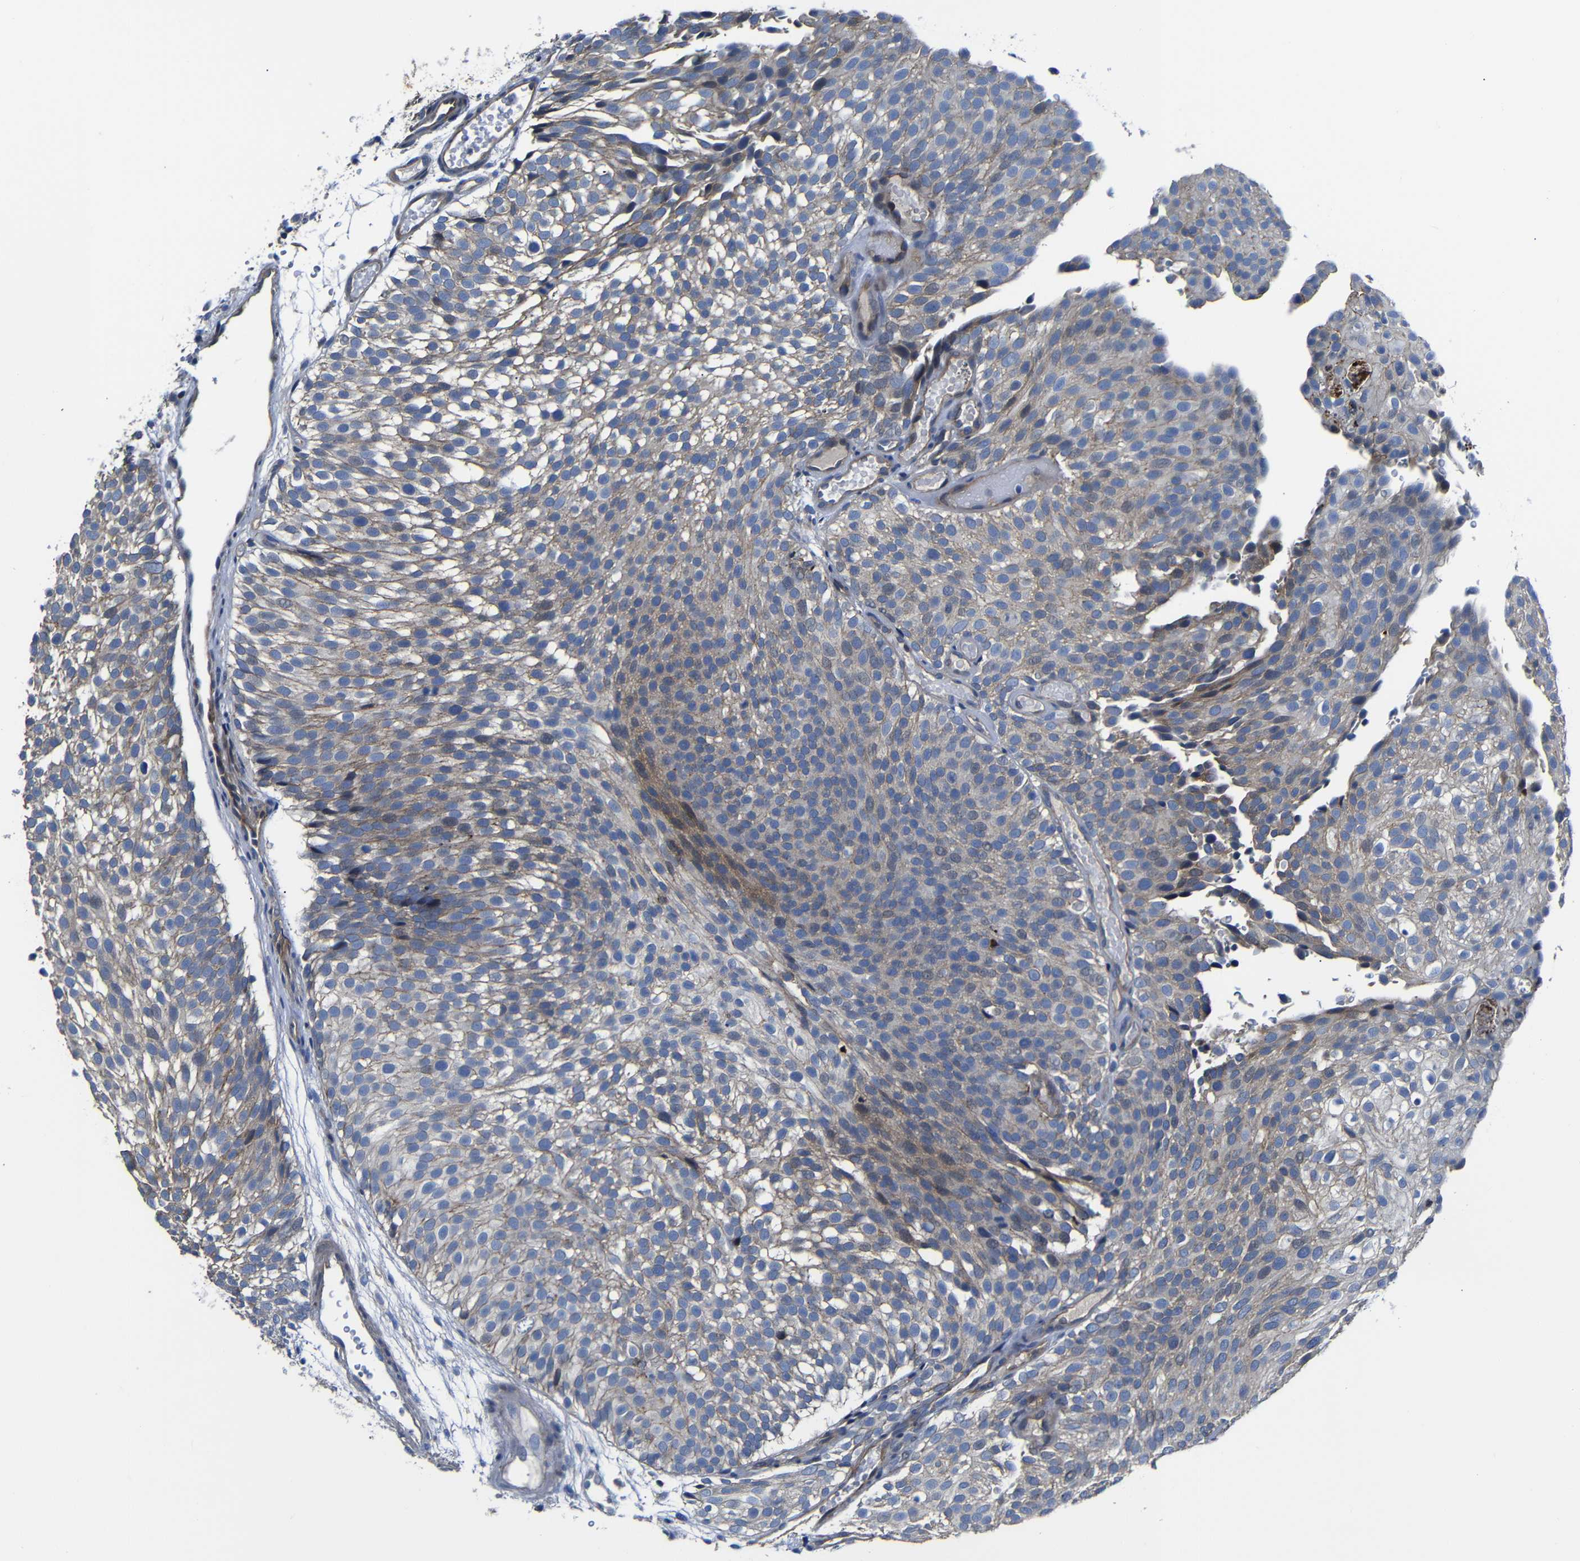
{"staining": {"intensity": "weak", "quantity": ">75%", "location": "cytoplasmic/membranous"}, "tissue": "urothelial cancer", "cell_type": "Tumor cells", "image_type": "cancer", "snomed": [{"axis": "morphology", "description": "Urothelial carcinoma, Low grade"}, {"axis": "topography", "description": "Urinary bladder"}], "caption": "DAB (3,3'-diaminobenzidine) immunohistochemical staining of urothelial carcinoma (low-grade) demonstrates weak cytoplasmic/membranous protein staining in about >75% of tumor cells. (DAB = brown stain, brightfield microscopy at high magnification).", "gene": "AFDN", "patient": {"sex": "male", "age": 78}}